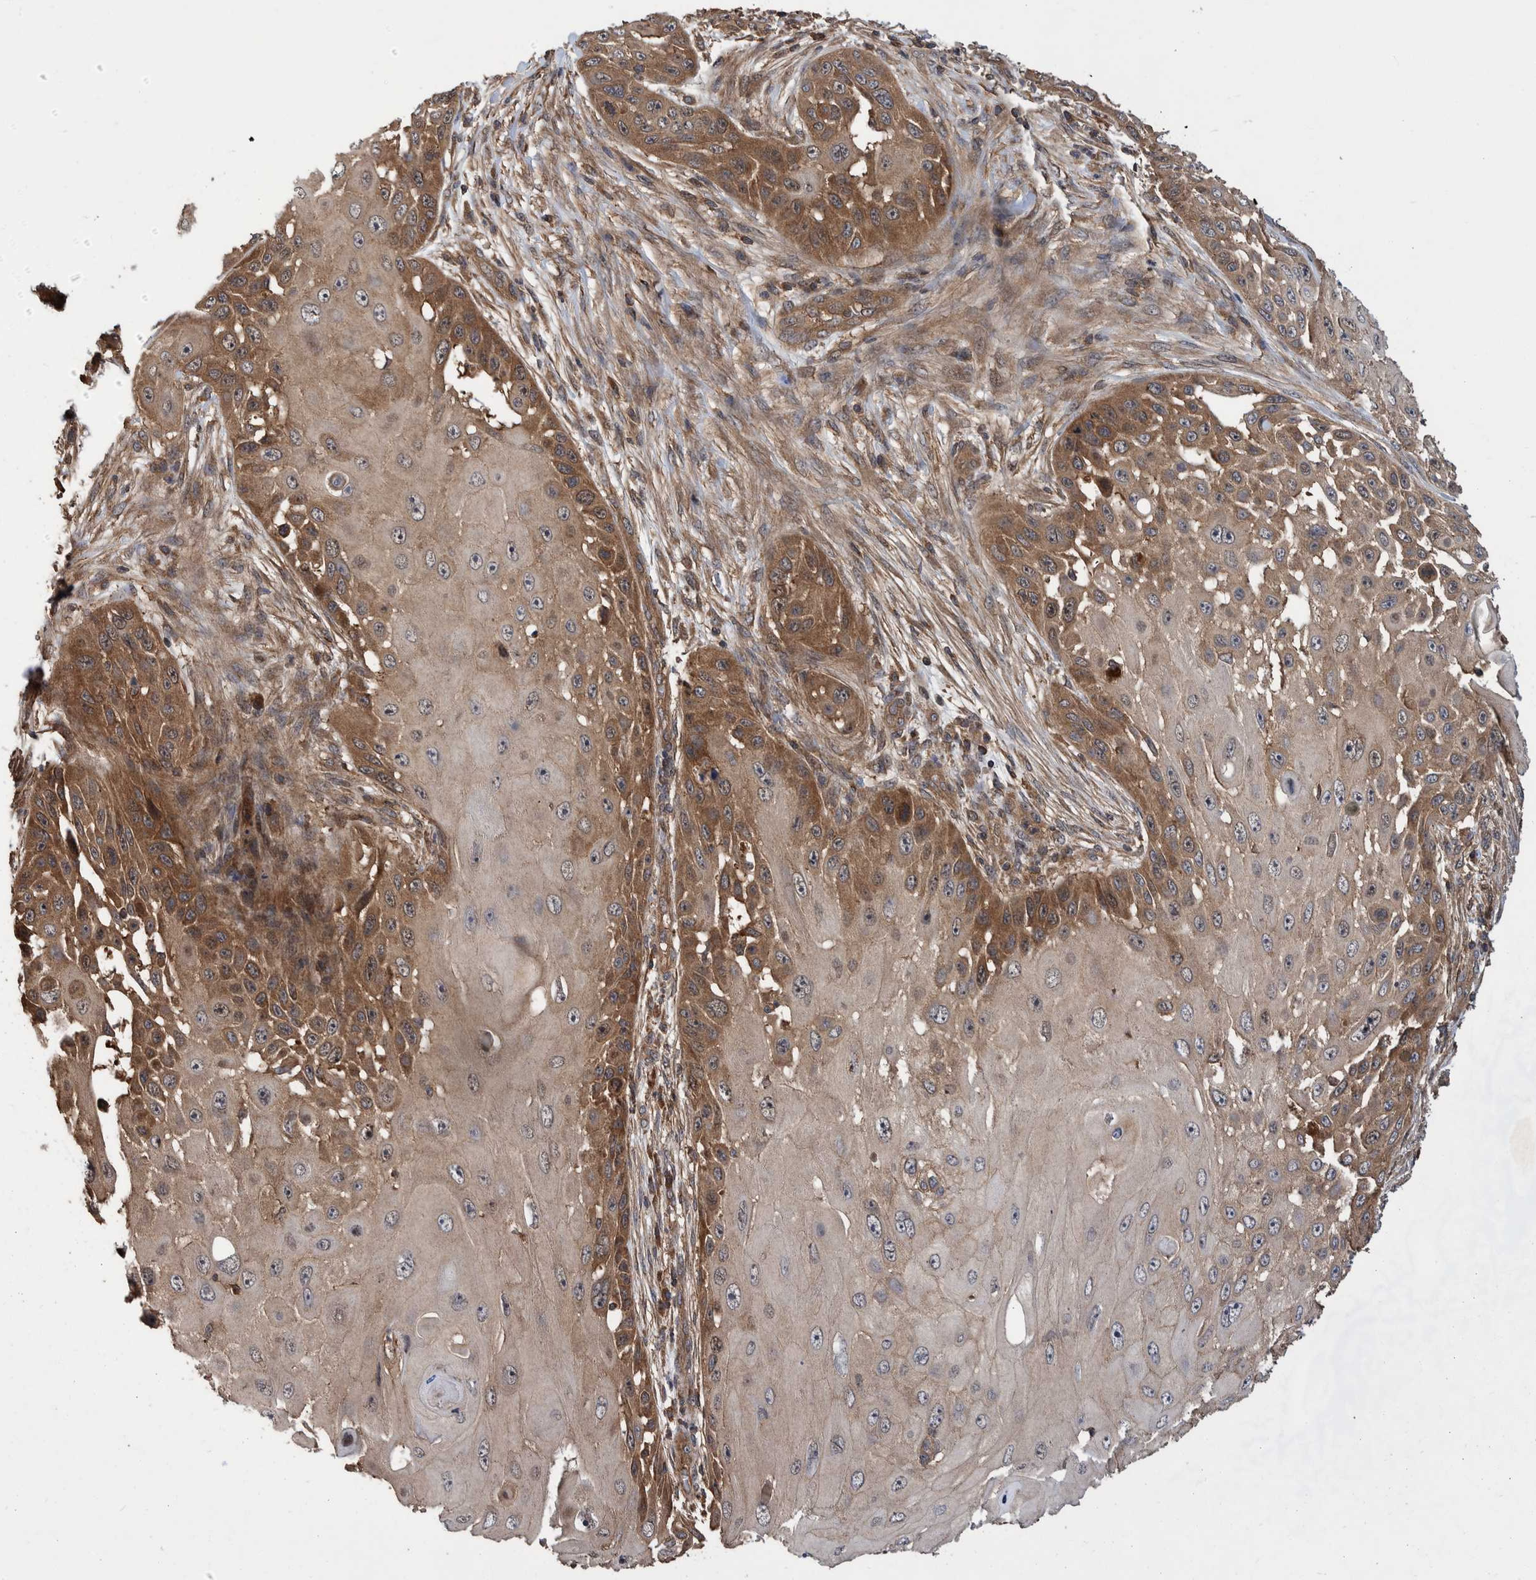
{"staining": {"intensity": "moderate", "quantity": ">75%", "location": "cytoplasmic/membranous"}, "tissue": "skin cancer", "cell_type": "Tumor cells", "image_type": "cancer", "snomed": [{"axis": "morphology", "description": "Squamous cell carcinoma, NOS"}, {"axis": "topography", "description": "Skin"}], "caption": "Approximately >75% of tumor cells in human skin squamous cell carcinoma exhibit moderate cytoplasmic/membranous protein staining as visualized by brown immunohistochemical staining.", "gene": "VBP1", "patient": {"sex": "female", "age": 44}}